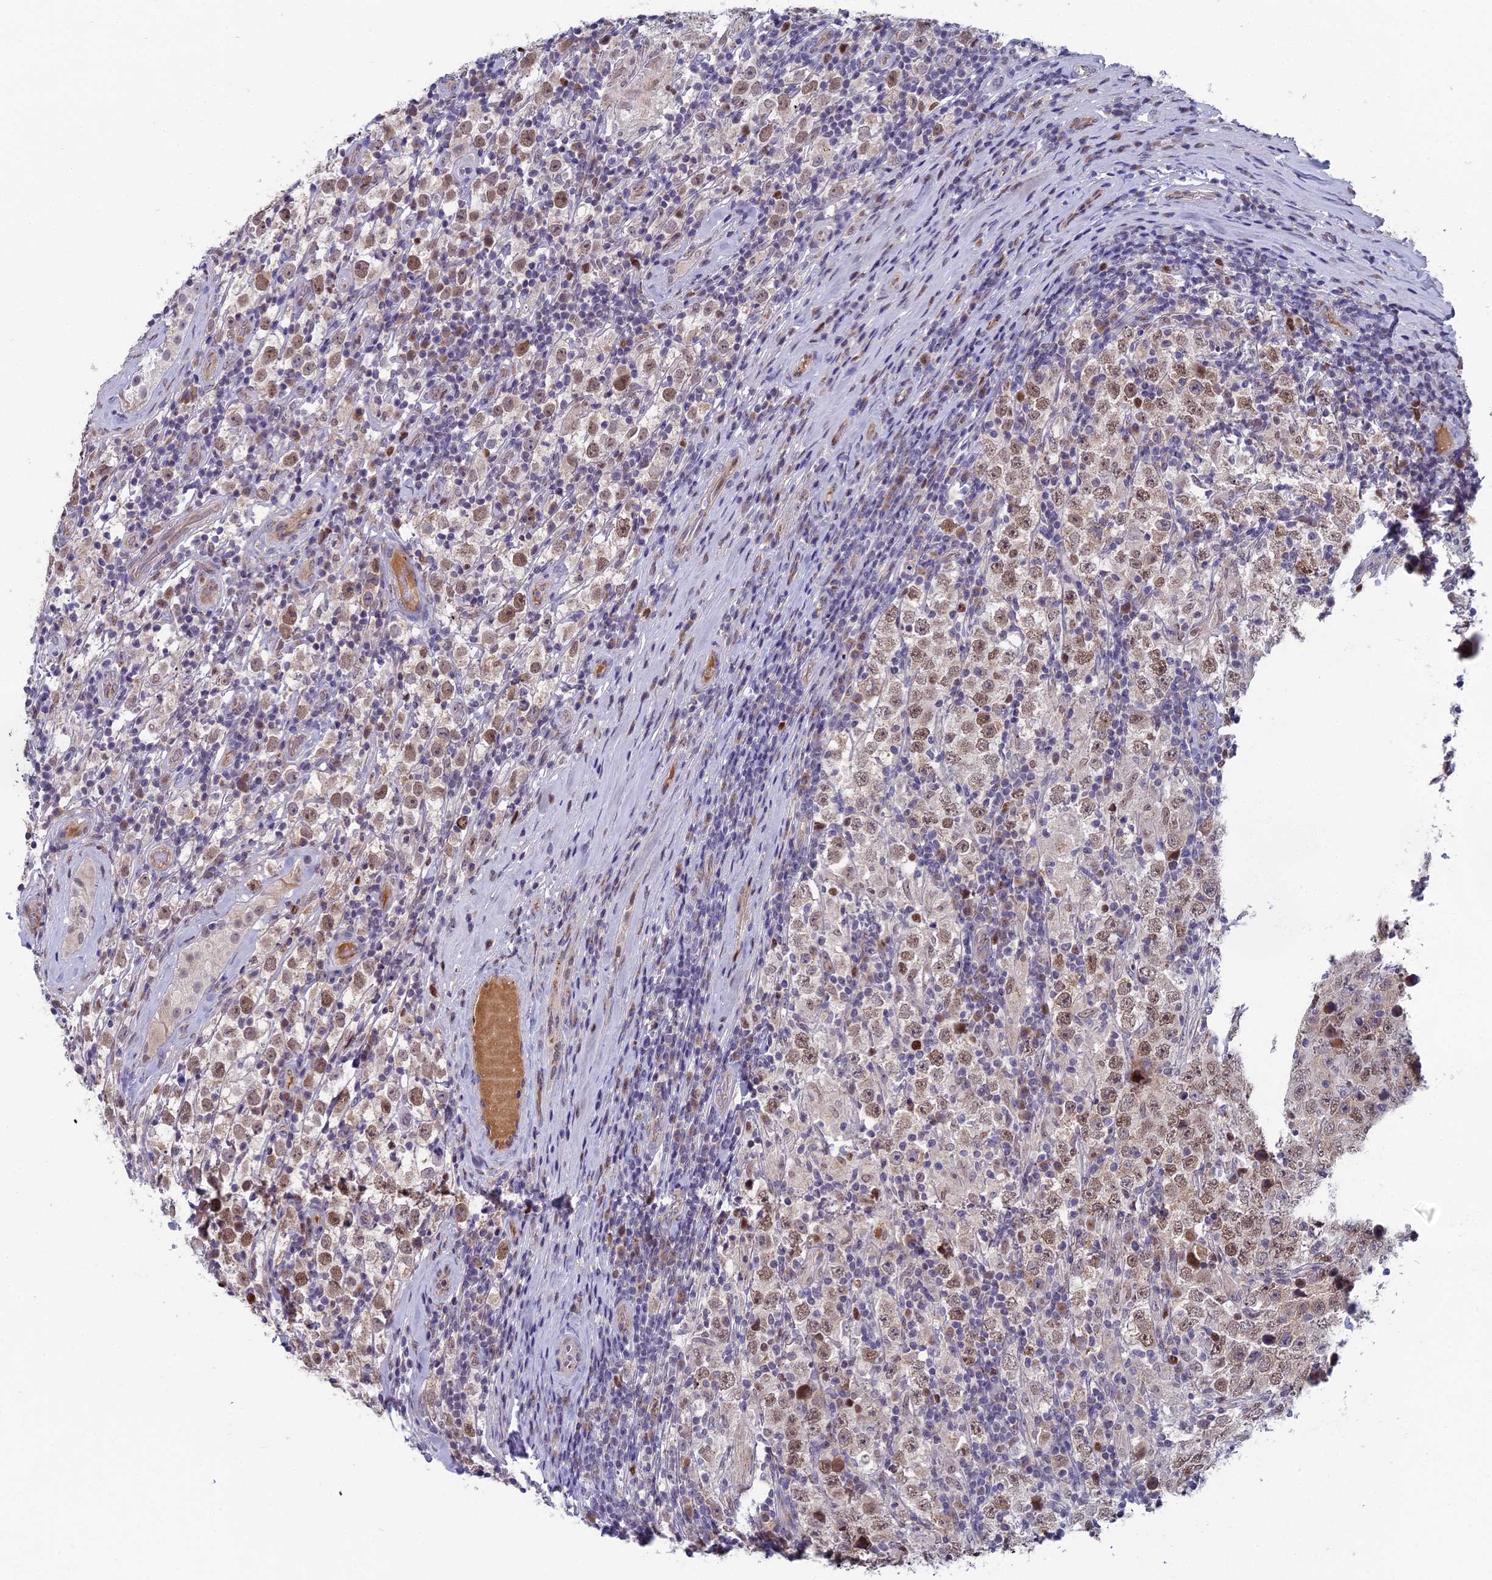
{"staining": {"intensity": "moderate", "quantity": ">75%", "location": "nuclear"}, "tissue": "testis cancer", "cell_type": "Tumor cells", "image_type": "cancer", "snomed": [{"axis": "morphology", "description": "Normal tissue, NOS"}, {"axis": "morphology", "description": "Urothelial carcinoma, High grade"}, {"axis": "morphology", "description": "Seminoma, NOS"}, {"axis": "morphology", "description": "Carcinoma, Embryonal, NOS"}, {"axis": "topography", "description": "Urinary bladder"}, {"axis": "topography", "description": "Testis"}], "caption": "IHC photomicrograph of human high-grade urothelial carcinoma (testis) stained for a protein (brown), which demonstrates medium levels of moderate nuclear expression in approximately >75% of tumor cells.", "gene": "LIG1", "patient": {"sex": "male", "age": 41}}